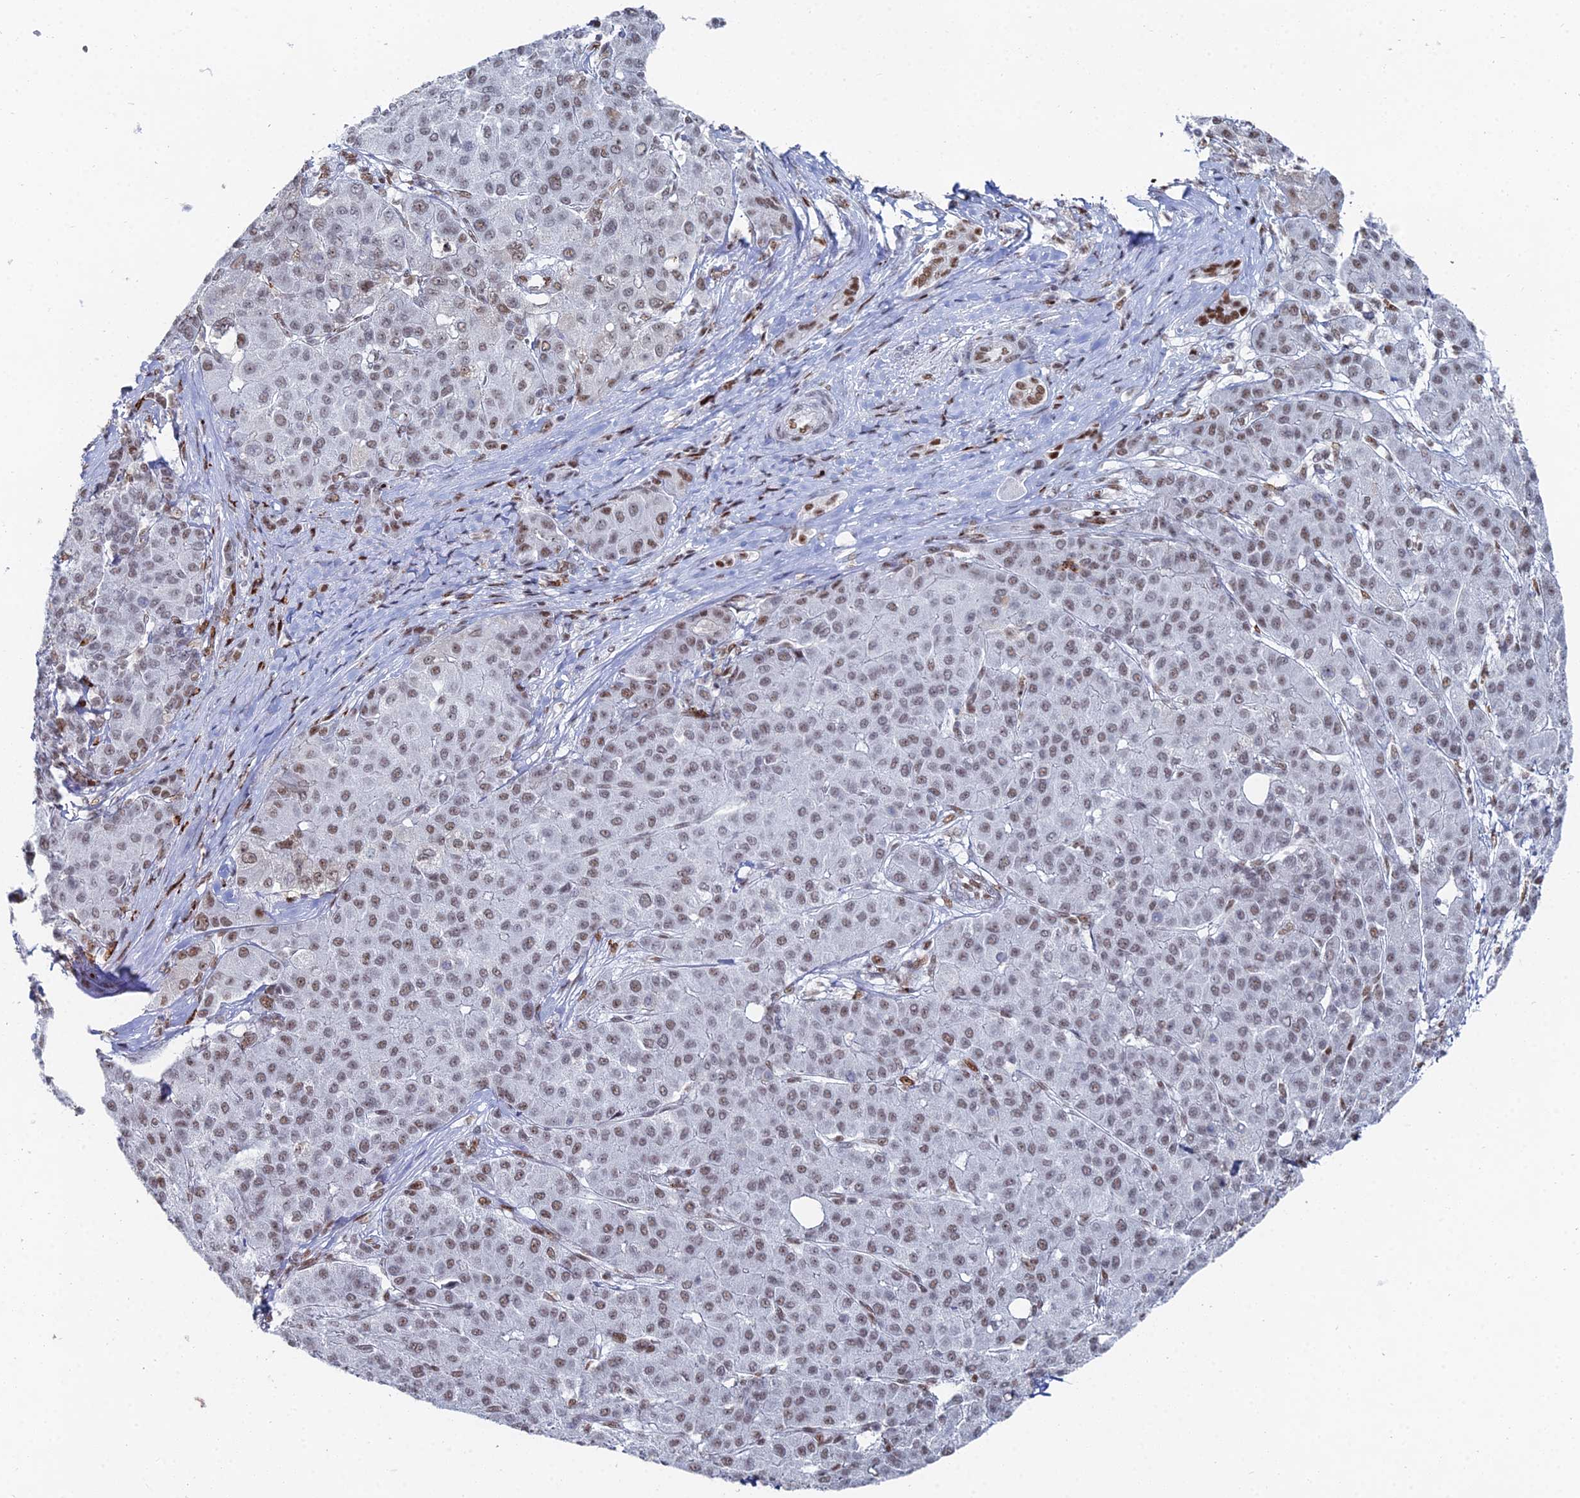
{"staining": {"intensity": "weak", "quantity": "25%-75%", "location": "nuclear"}, "tissue": "liver cancer", "cell_type": "Tumor cells", "image_type": "cancer", "snomed": [{"axis": "morphology", "description": "Carcinoma, Hepatocellular, NOS"}, {"axis": "topography", "description": "Liver"}], "caption": "This photomicrograph reveals hepatocellular carcinoma (liver) stained with IHC to label a protein in brown. The nuclear of tumor cells show weak positivity for the protein. Nuclei are counter-stained blue.", "gene": "GSC2", "patient": {"sex": "male", "age": 65}}